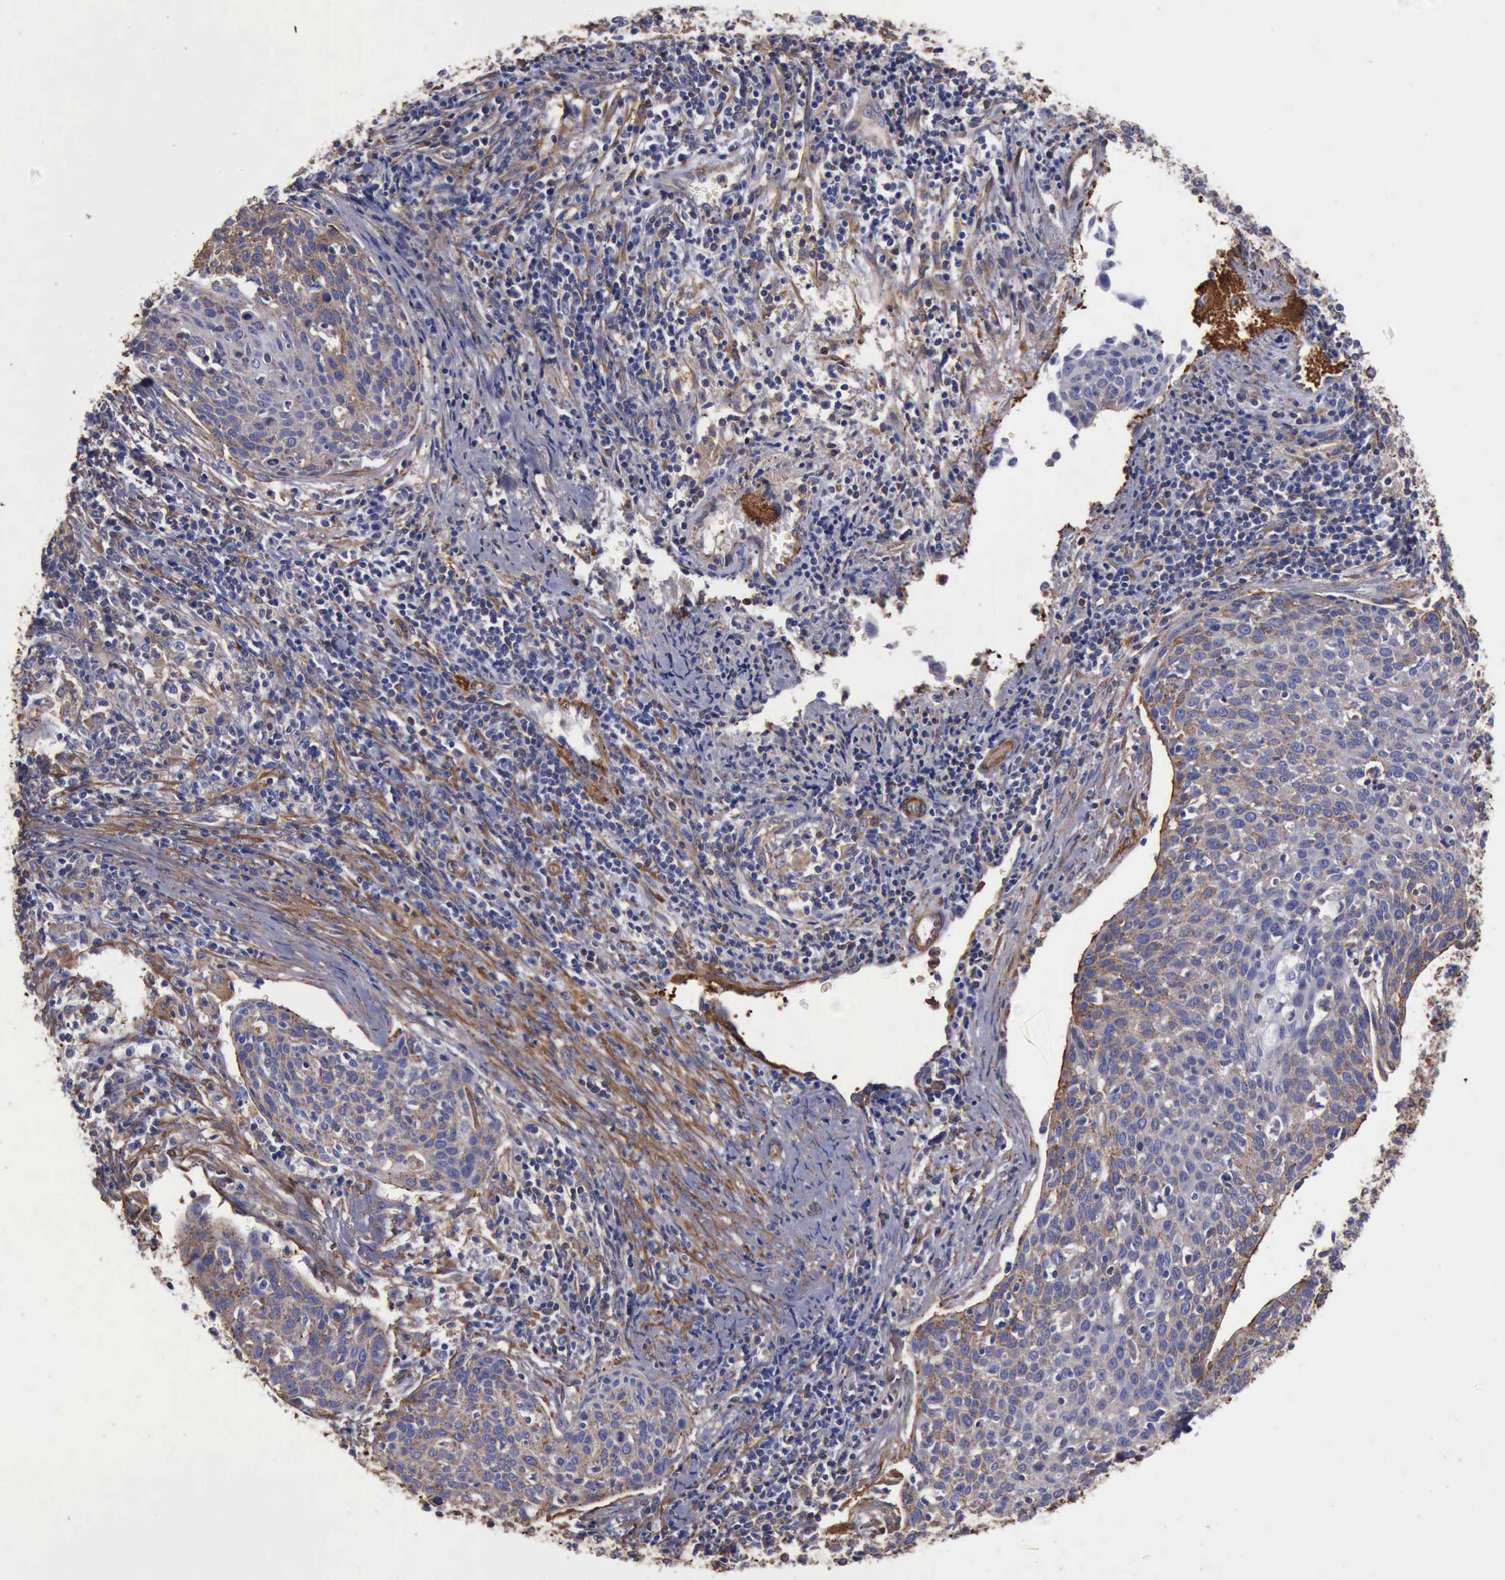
{"staining": {"intensity": "moderate", "quantity": "25%-75%", "location": "cytoplasmic/membranous"}, "tissue": "cervical cancer", "cell_type": "Tumor cells", "image_type": "cancer", "snomed": [{"axis": "morphology", "description": "Squamous cell carcinoma, NOS"}, {"axis": "topography", "description": "Cervix"}], "caption": "Immunohistochemistry image of squamous cell carcinoma (cervical) stained for a protein (brown), which demonstrates medium levels of moderate cytoplasmic/membranous staining in approximately 25%-75% of tumor cells.", "gene": "FLNA", "patient": {"sex": "female", "age": 38}}